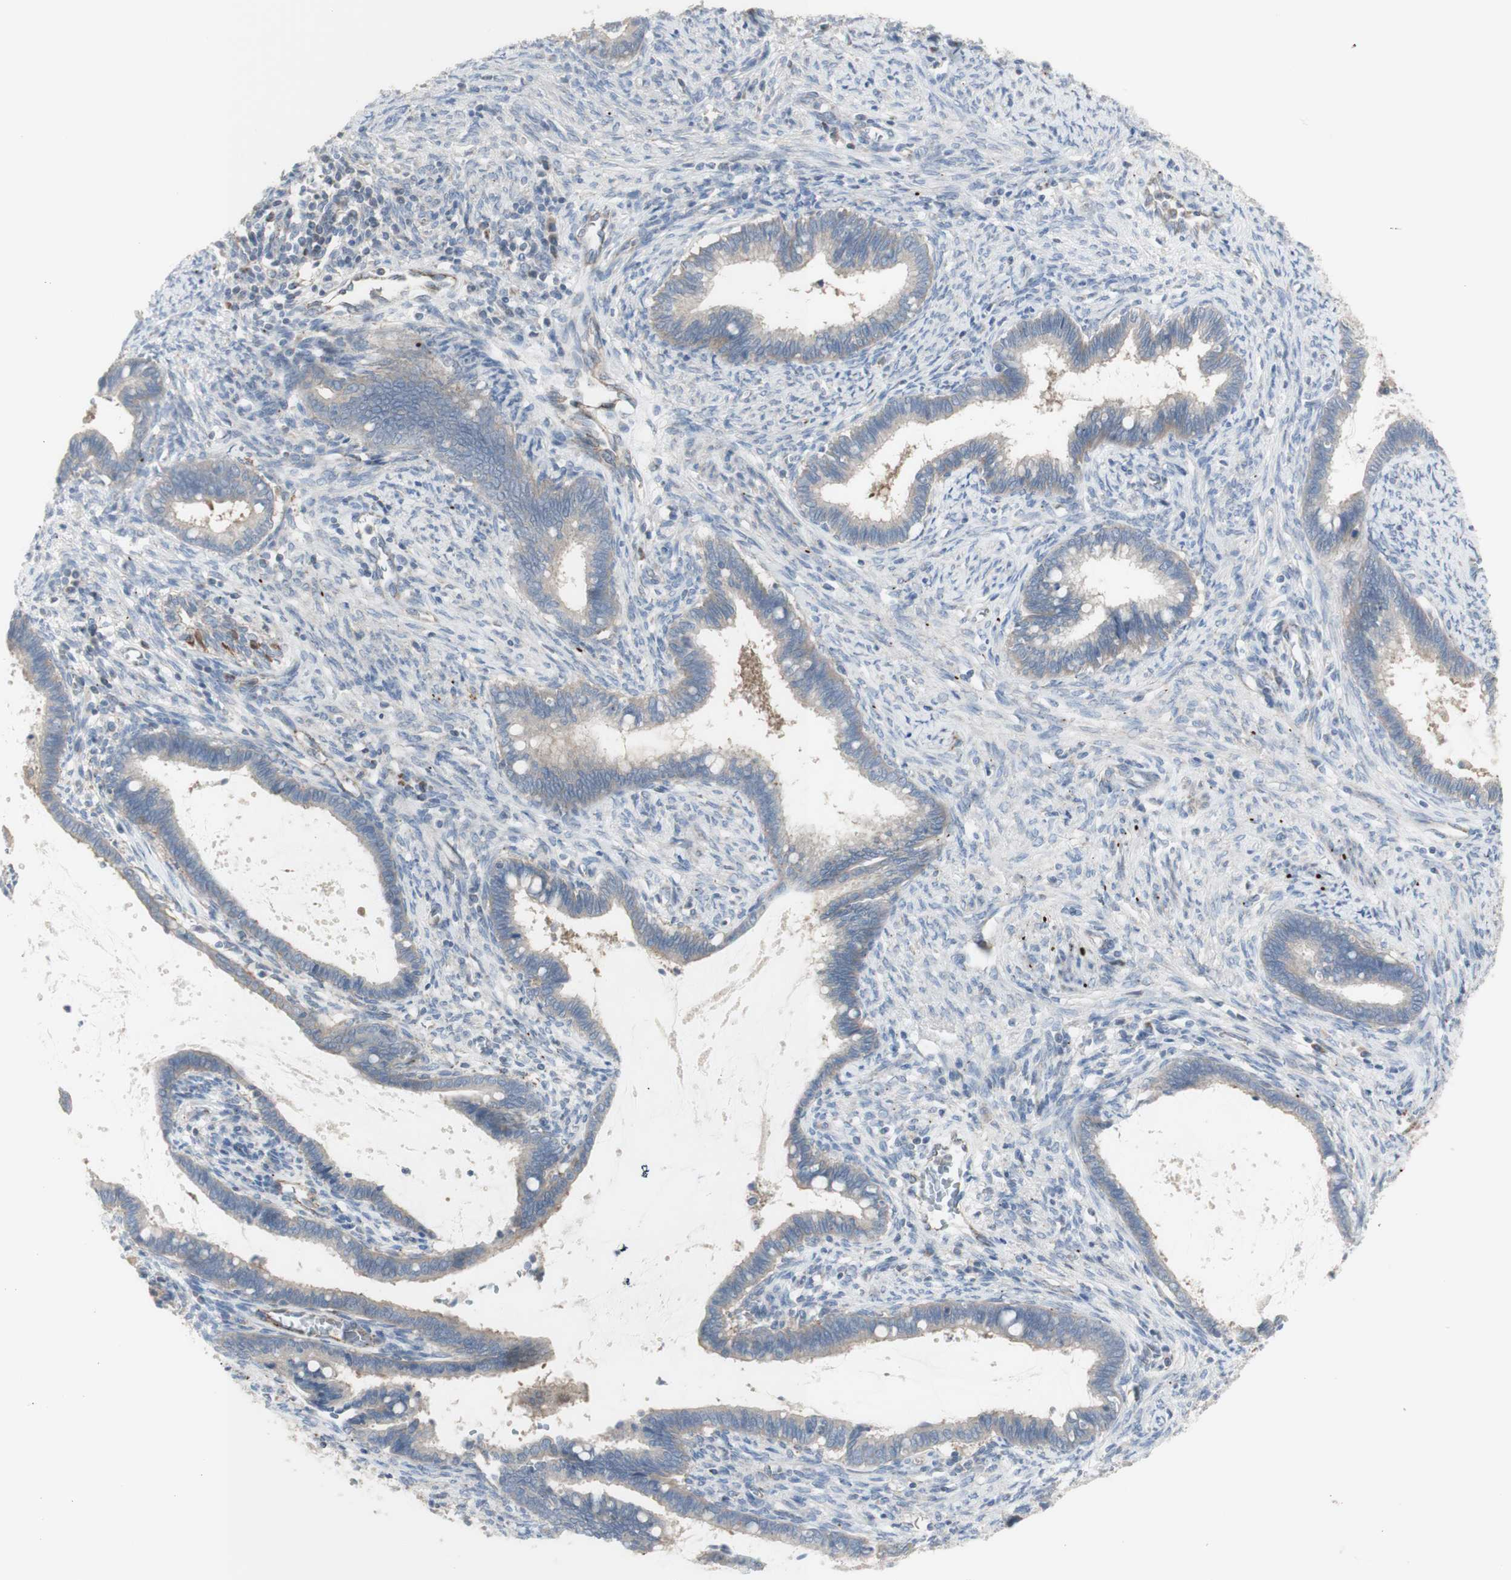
{"staining": {"intensity": "weak", "quantity": "25%-75%", "location": "cytoplasmic/membranous"}, "tissue": "cervical cancer", "cell_type": "Tumor cells", "image_type": "cancer", "snomed": [{"axis": "morphology", "description": "Adenocarcinoma, NOS"}, {"axis": "topography", "description": "Cervix"}], "caption": "High-magnification brightfield microscopy of adenocarcinoma (cervical) stained with DAB (3,3'-diaminobenzidine) (brown) and counterstained with hematoxylin (blue). tumor cells exhibit weak cytoplasmic/membranous staining is present in approximately25%-75% of cells.", "gene": "C3orf52", "patient": {"sex": "female", "age": 44}}